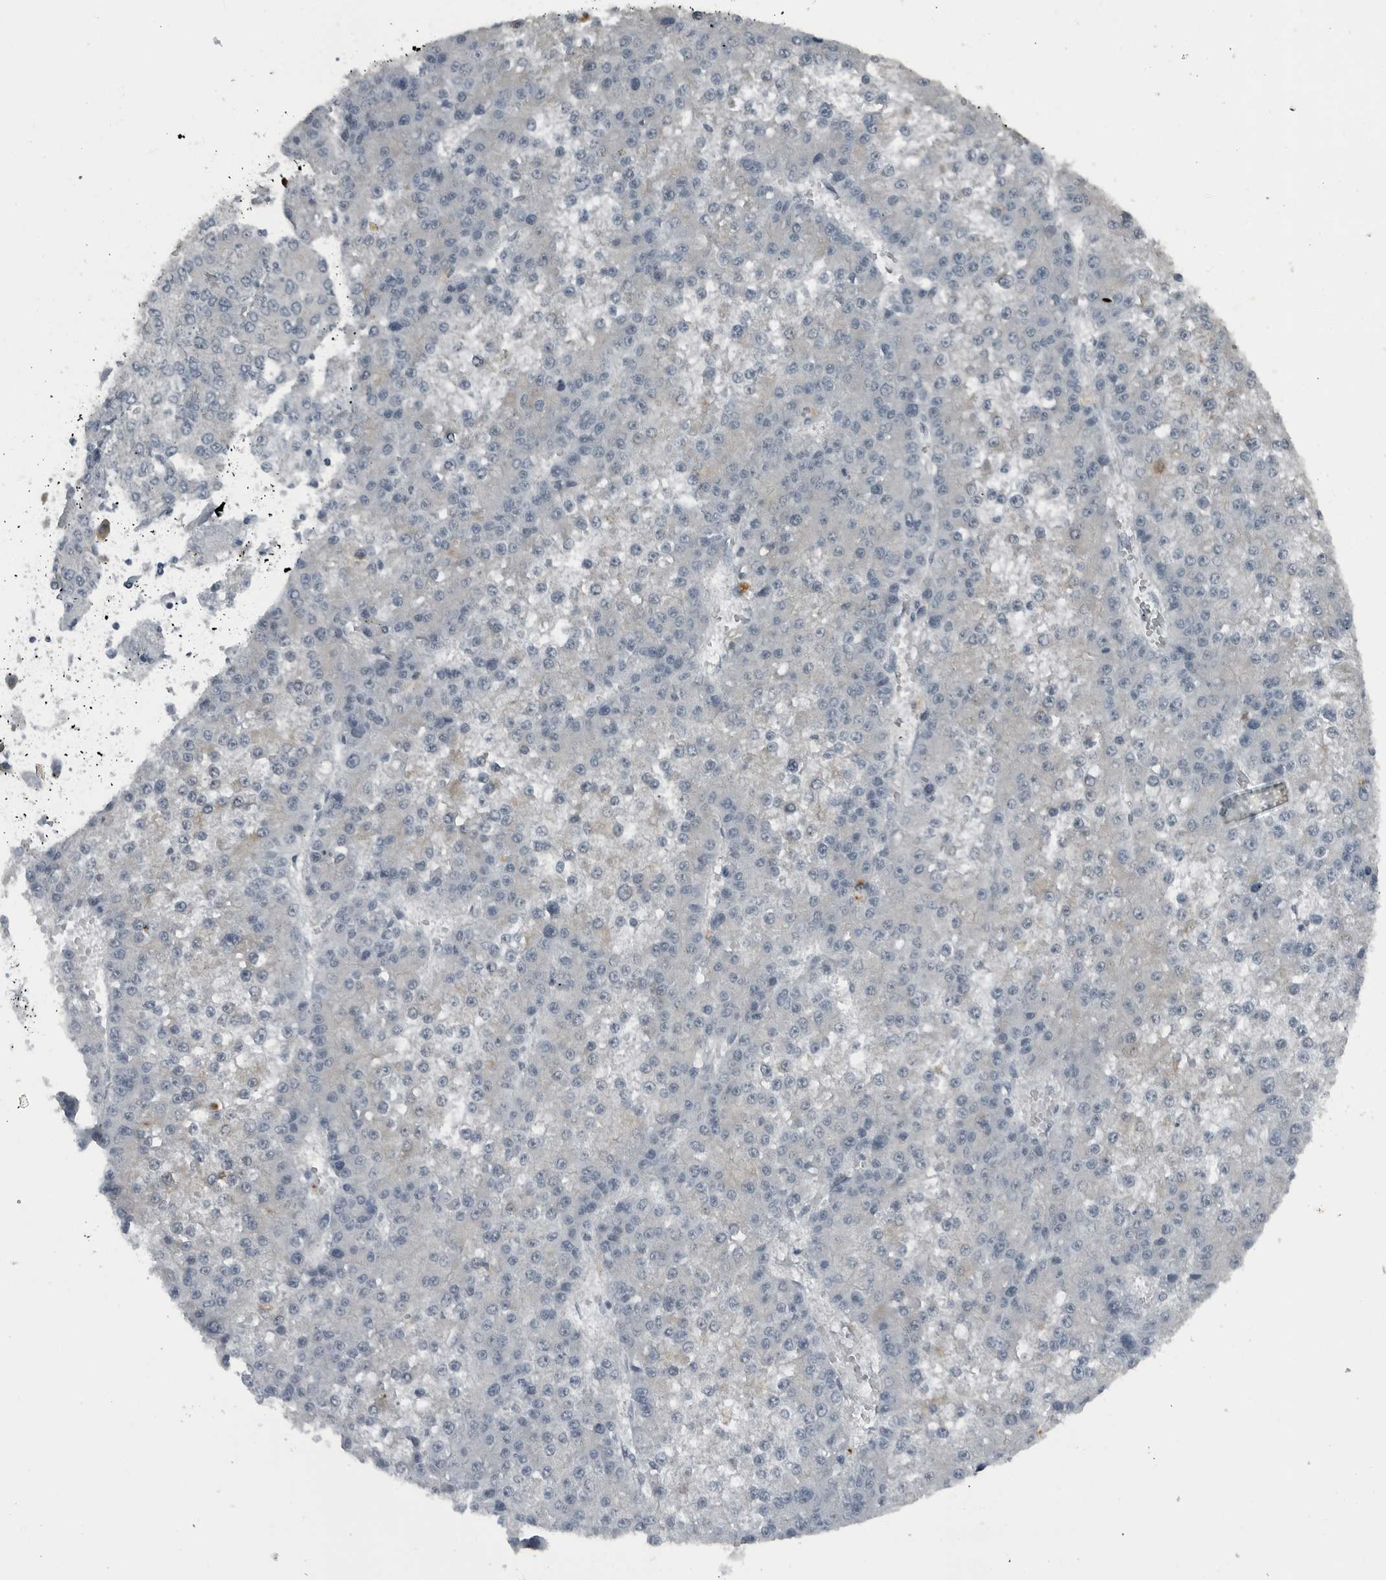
{"staining": {"intensity": "negative", "quantity": "none", "location": "none"}, "tissue": "liver cancer", "cell_type": "Tumor cells", "image_type": "cancer", "snomed": [{"axis": "morphology", "description": "Carcinoma, Hepatocellular, NOS"}, {"axis": "topography", "description": "Liver"}], "caption": "IHC image of liver cancer (hepatocellular carcinoma) stained for a protein (brown), which exhibits no expression in tumor cells. (Brightfield microscopy of DAB immunohistochemistry (IHC) at high magnification).", "gene": "GAK", "patient": {"sex": "female", "age": 73}}